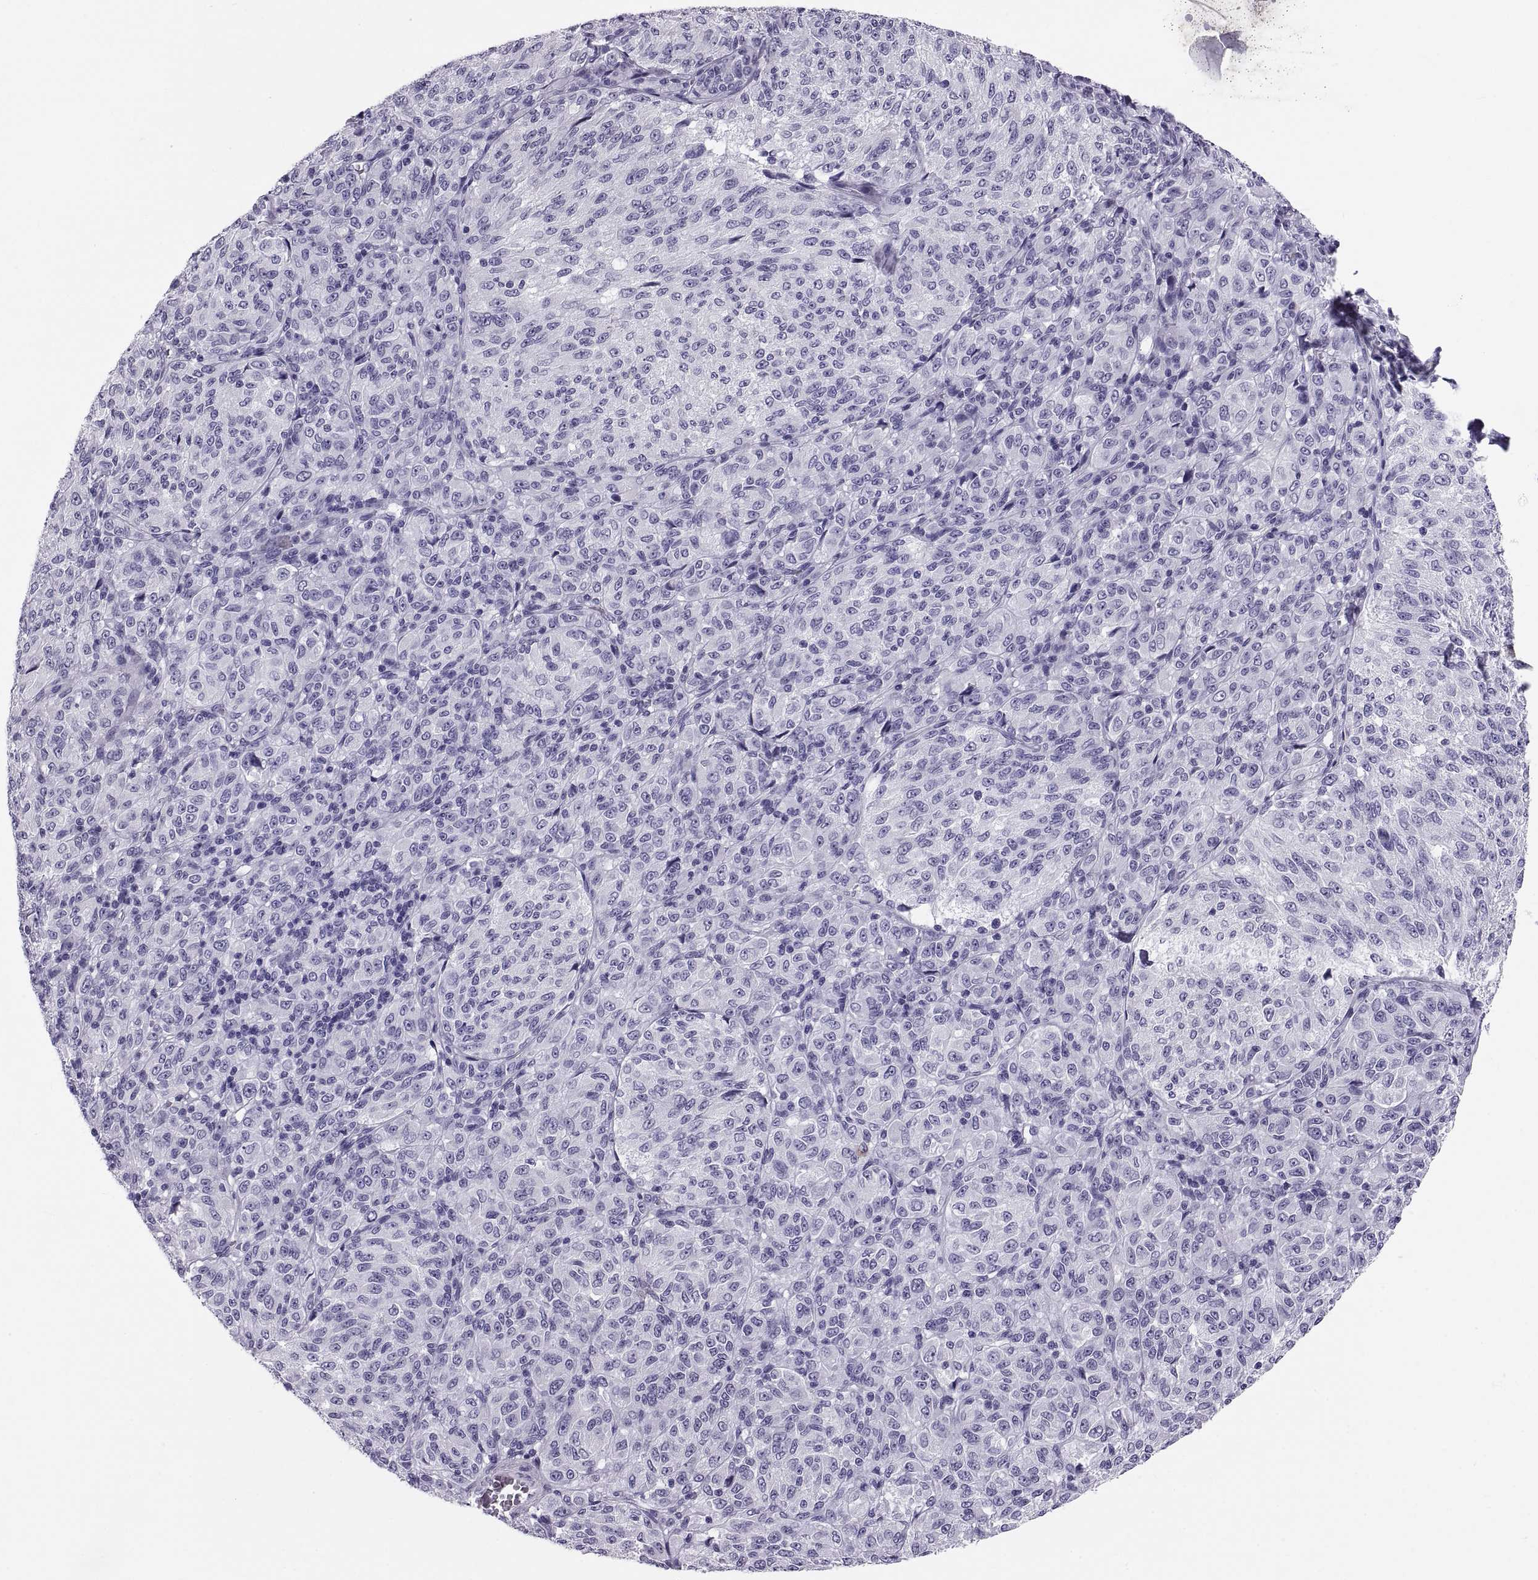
{"staining": {"intensity": "negative", "quantity": "none", "location": "none"}, "tissue": "melanoma", "cell_type": "Tumor cells", "image_type": "cancer", "snomed": [{"axis": "morphology", "description": "Malignant melanoma, Metastatic site"}, {"axis": "topography", "description": "Brain"}], "caption": "There is no significant expression in tumor cells of melanoma.", "gene": "CT47A10", "patient": {"sex": "female", "age": 56}}